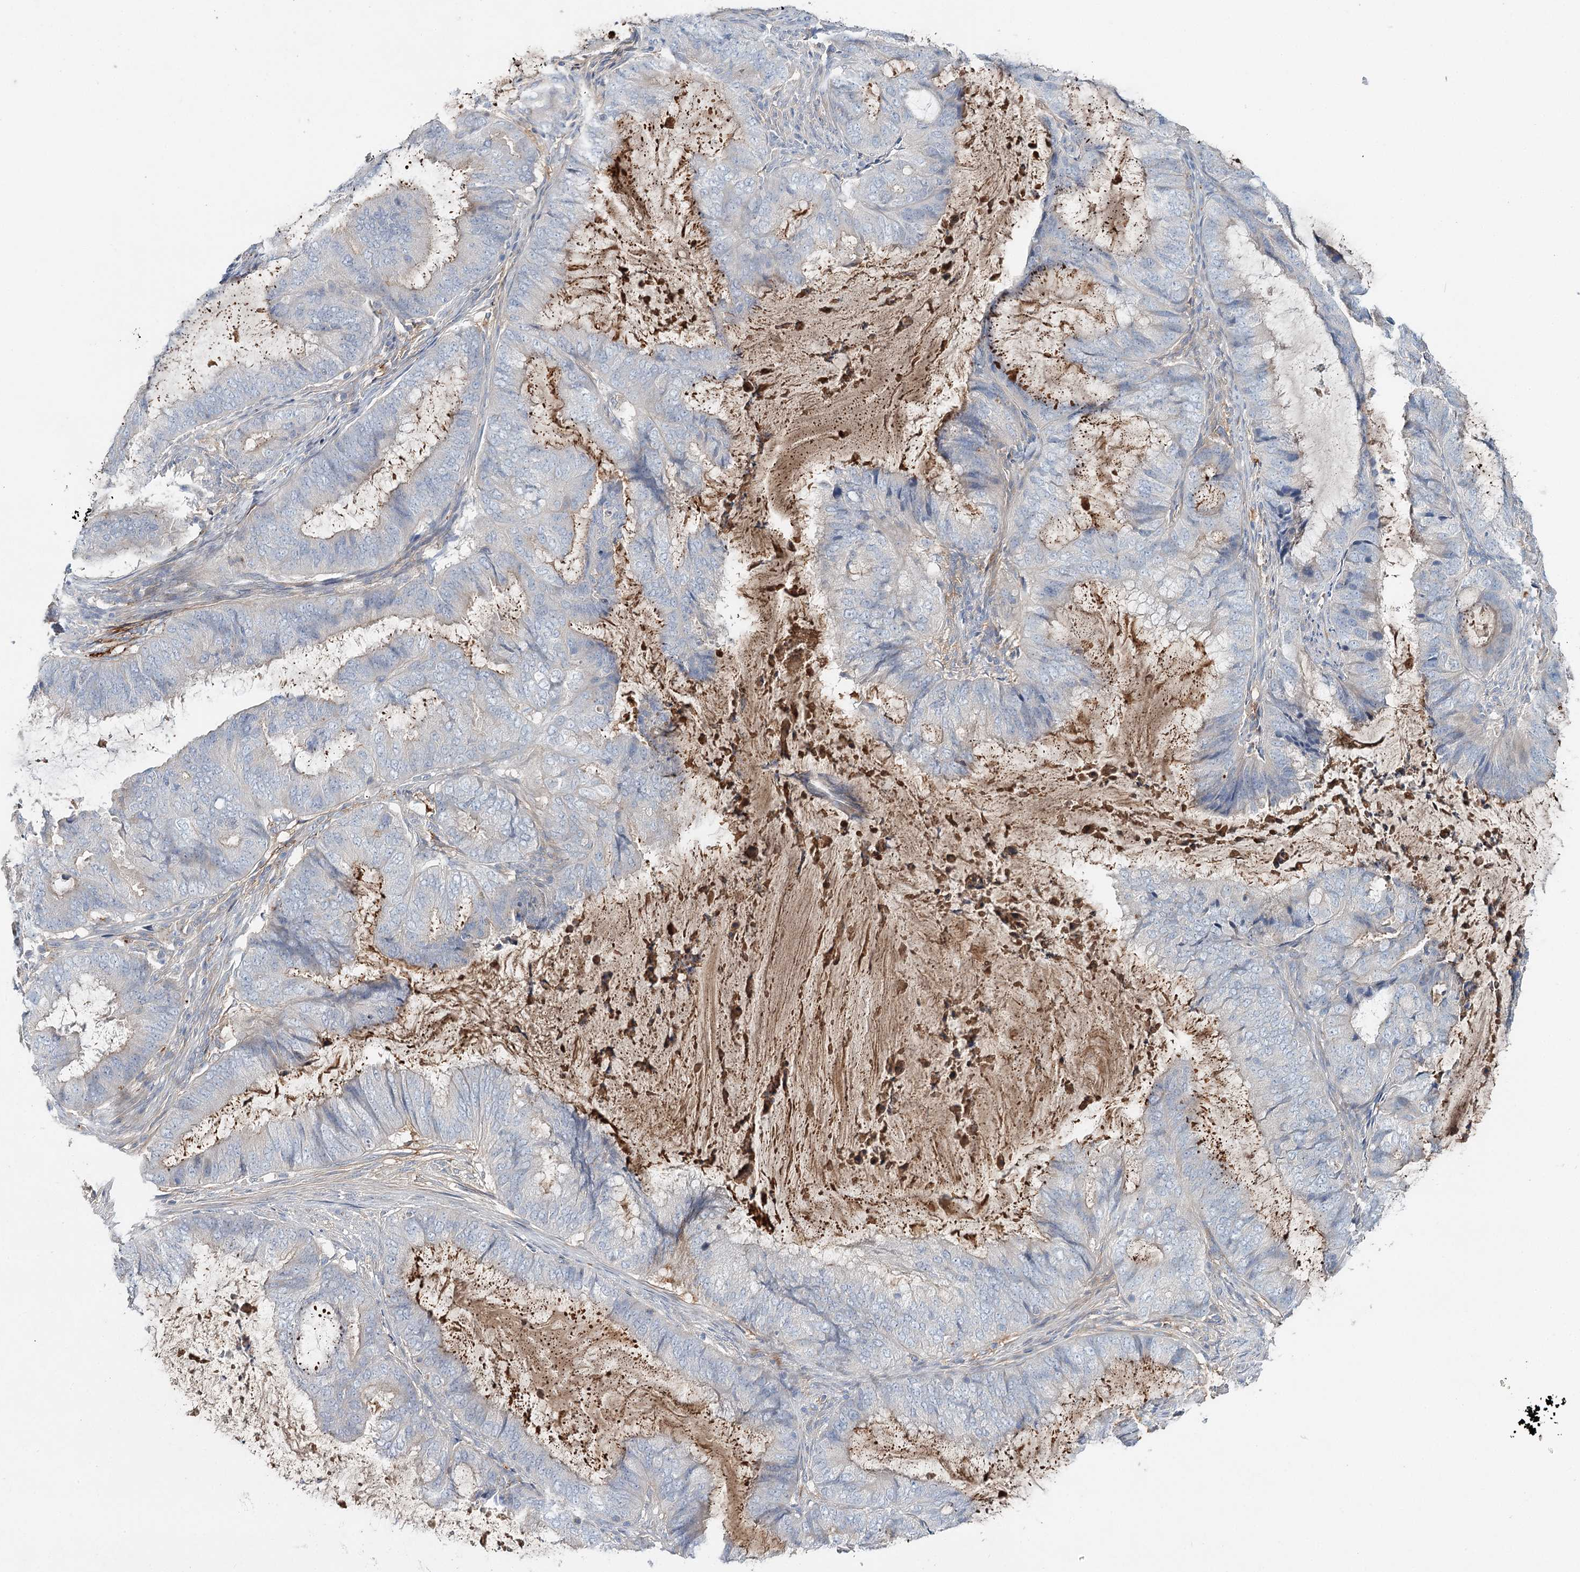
{"staining": {"intensity": "negative", "quantity": "none", "location": "none"}, "tissue": "endometrial cancer", "cell_type": "Tumor cells", "image_type": "cancer", "snomed": [{"axis": "morphology", "description": "Adenocarcinoma, NOS"}, {"axis": "topography", "description": "Endometrium"}], "caption": "Immunohistochemistry (IHC) histopathology image of neoplastic tissue: human endometrial cancer stained with DAB shows no significant protein staining in tumor cells.", "gene": "ALKBH8", "patient": {"sex": "female", "age": 81}}